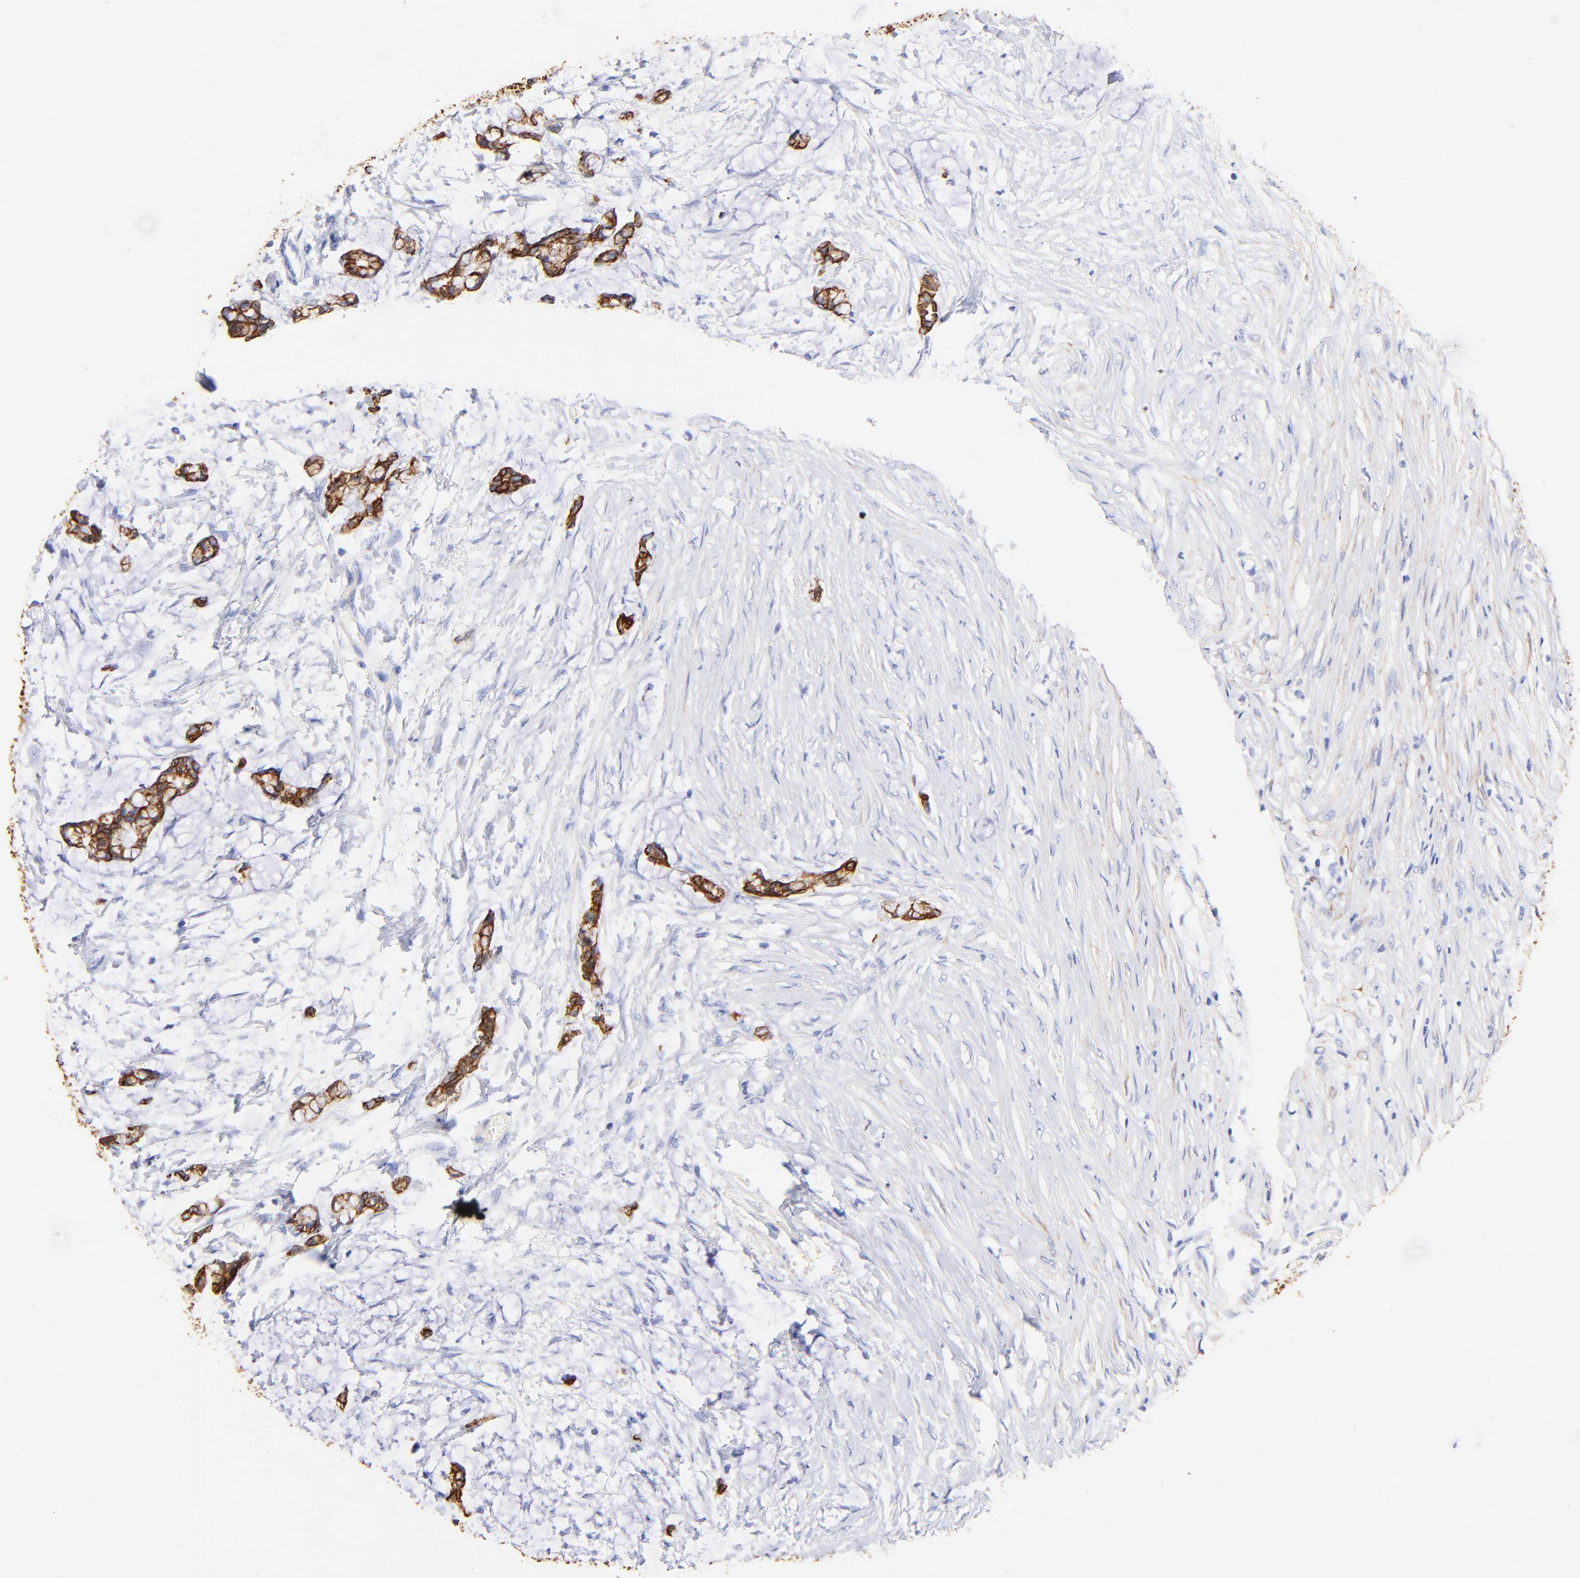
{"staining": {"intensity": "strong", "quantity": ">75%", "location": "cytoplasmic/membranous"}, "tissue": "colorectal cancer", "cell_type": "Tumor cells", "image_type": "cancer", "snomed": [{"axis": "morphology", "description": "Normal tissue, NOS"}, {"axis": "morphology", "description": "Adenocarcinoma, NOS"}, {"axis": "topography", "description": "Colon"}, {"axis": "topography", "description": "Peripheral nerve tissue"}], "caption": "DAB immunohistochemical staining of colorectal cancer (adenocarcinoma) exhibits strong cytoplasmic/membranous protein expression in about >75% of tumor cells. Nuclei are stained in blue.", "gene": "KRT19", "patient": {"sex": "male", "age": 14}}